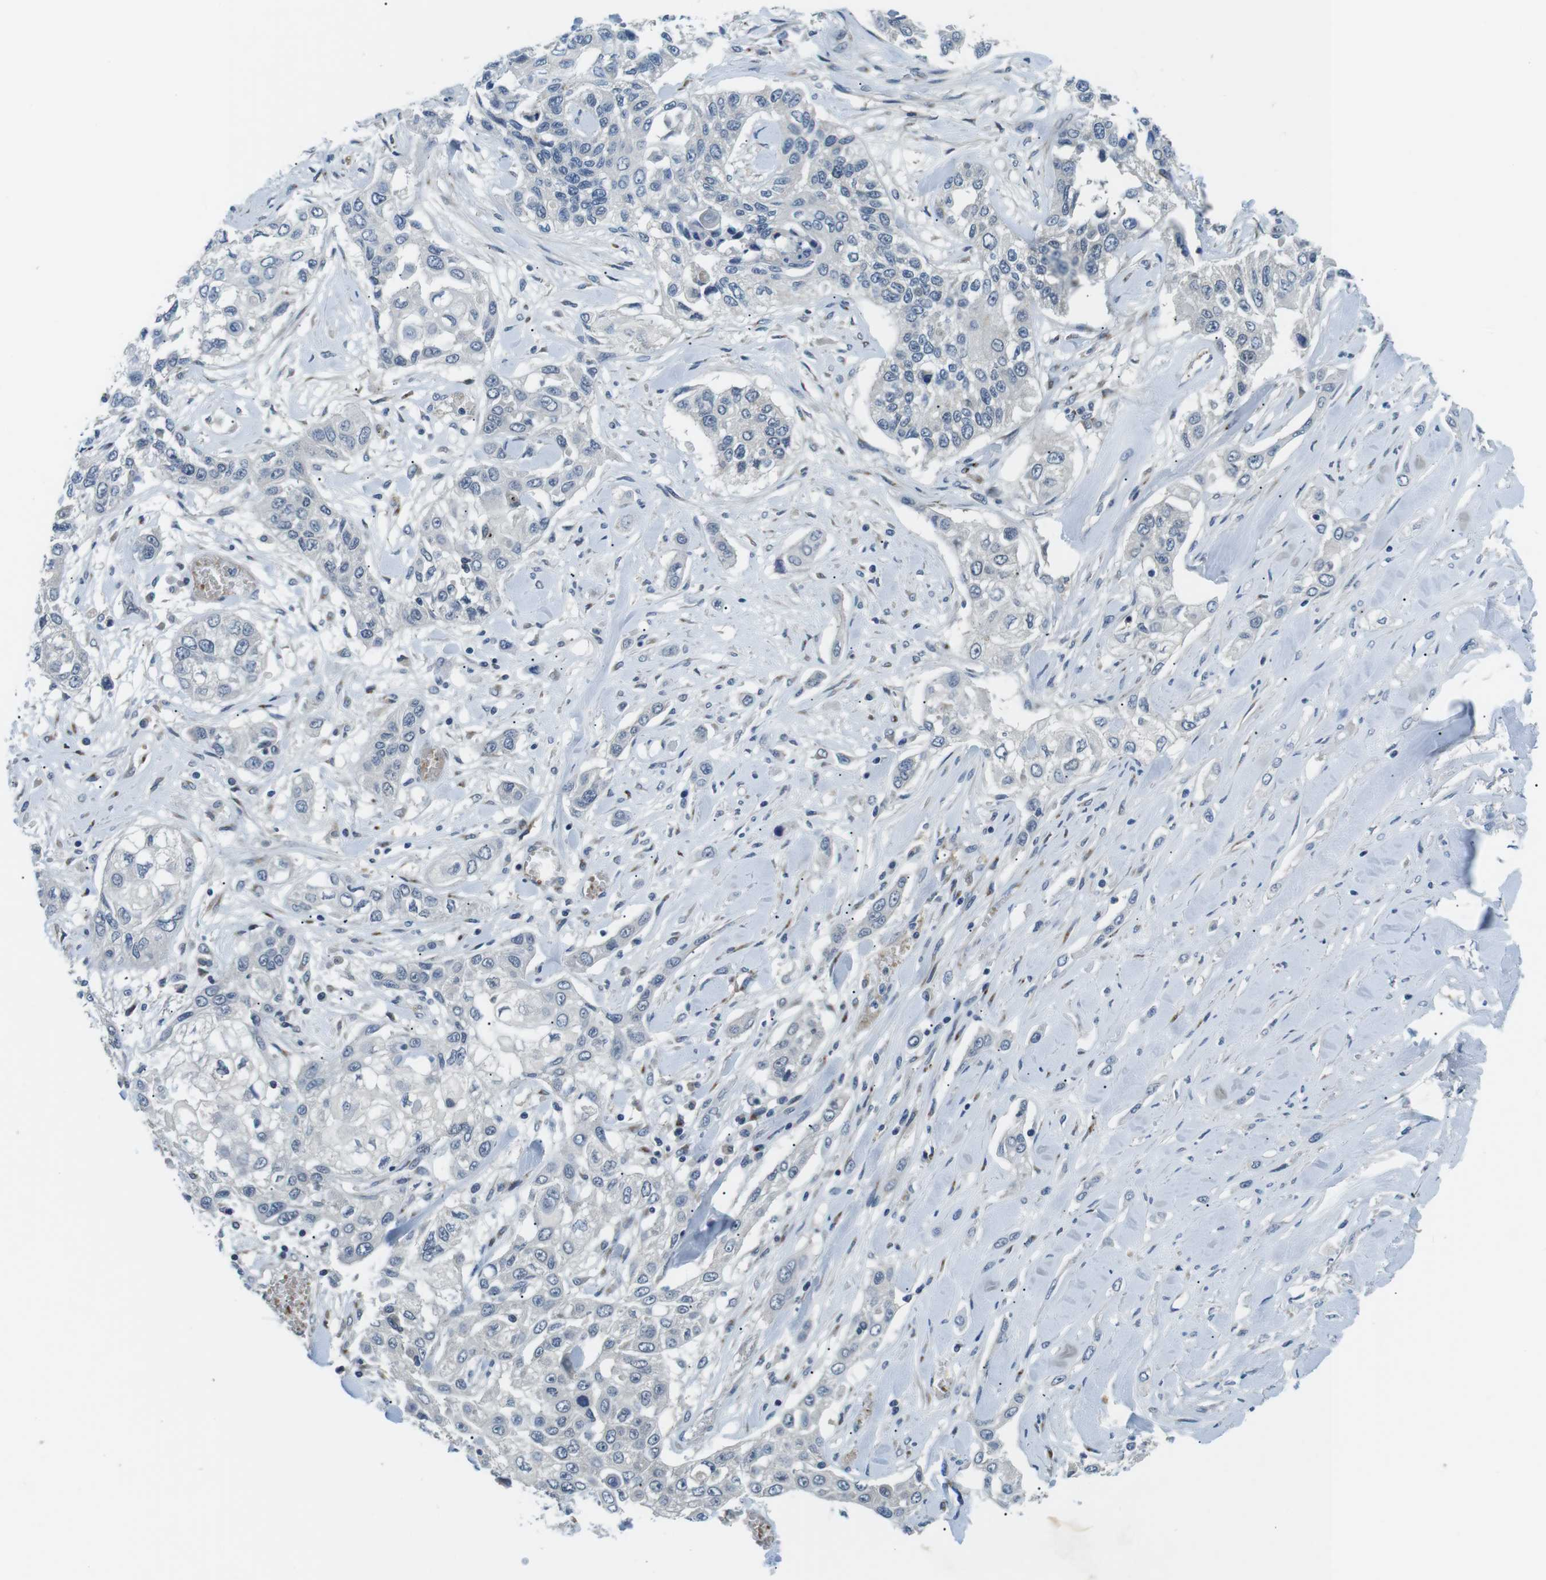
{"staining": {"intensity": "negative", "quantity": "none", "location": "none"}, "tissue": "lung cancer", "cell_type": "Tumor cells", "image_type": "cancer", "snomed": [{"axis": "morphology", "description": "Squamous cell carcinoma, NOS"}, {"axis": "topography", "description": "Lung"}], "caption": "Immunohistochemistry (IHC) histopathology image of neoplastic tissue: human squamous cell carcinoma (lung) stained with DAB (3,3'-diaminobenzidine) reveals no significant protein expression in tumor cells.", "gene": "WSCD1", "patient": {"sex": "male", "age": 71}}